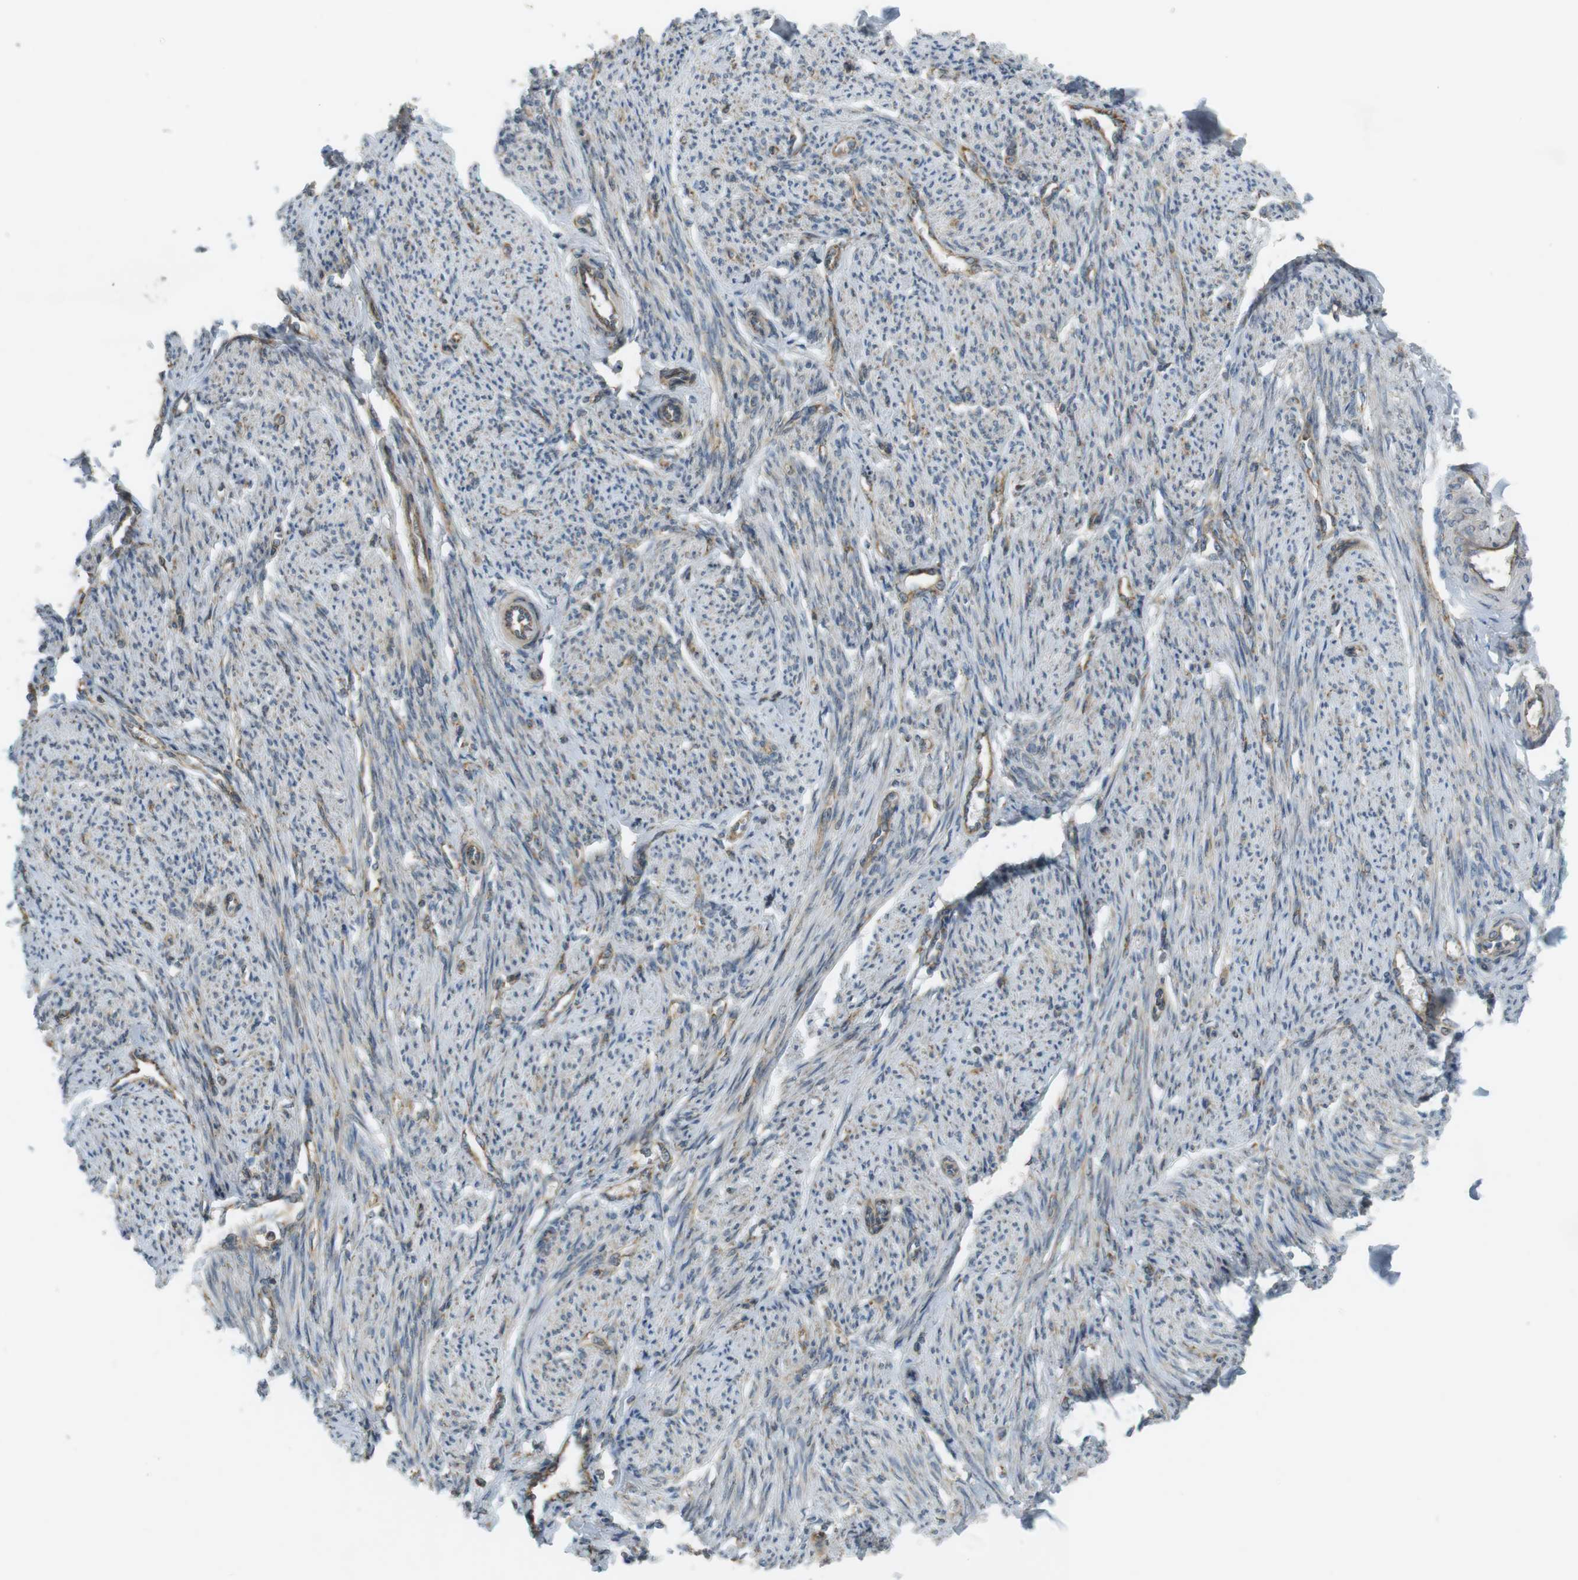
{"staining": {"intensity": "weak", "quantity": "25%-75%", "location": "cytoplasmic/membranous"}, "tissue": "smooth muscle", "cell_type": "Smooth muscle cells", "image_type": "normal", "snomed": [{"axis": "morphology", "description": "Normal tissue, NOS"}, {"axis": "topography", "description": "Smooth muscle"}], "caption": "Immunohistochemistry (IHC) of normal smooth muscle demonstrates low levels of weak cytoplasmic/membranous positivity in approximately 25%-75% of smooth muscle cells. The protein of interest is stained brown, and the nuclei are stained in blue (DAB (3,3'-diaminobenzidine) IHC with brightfield microscopy, high magnification).", "gene": "SLC41A1", "patient": {"sex": "female", "age": 65}}